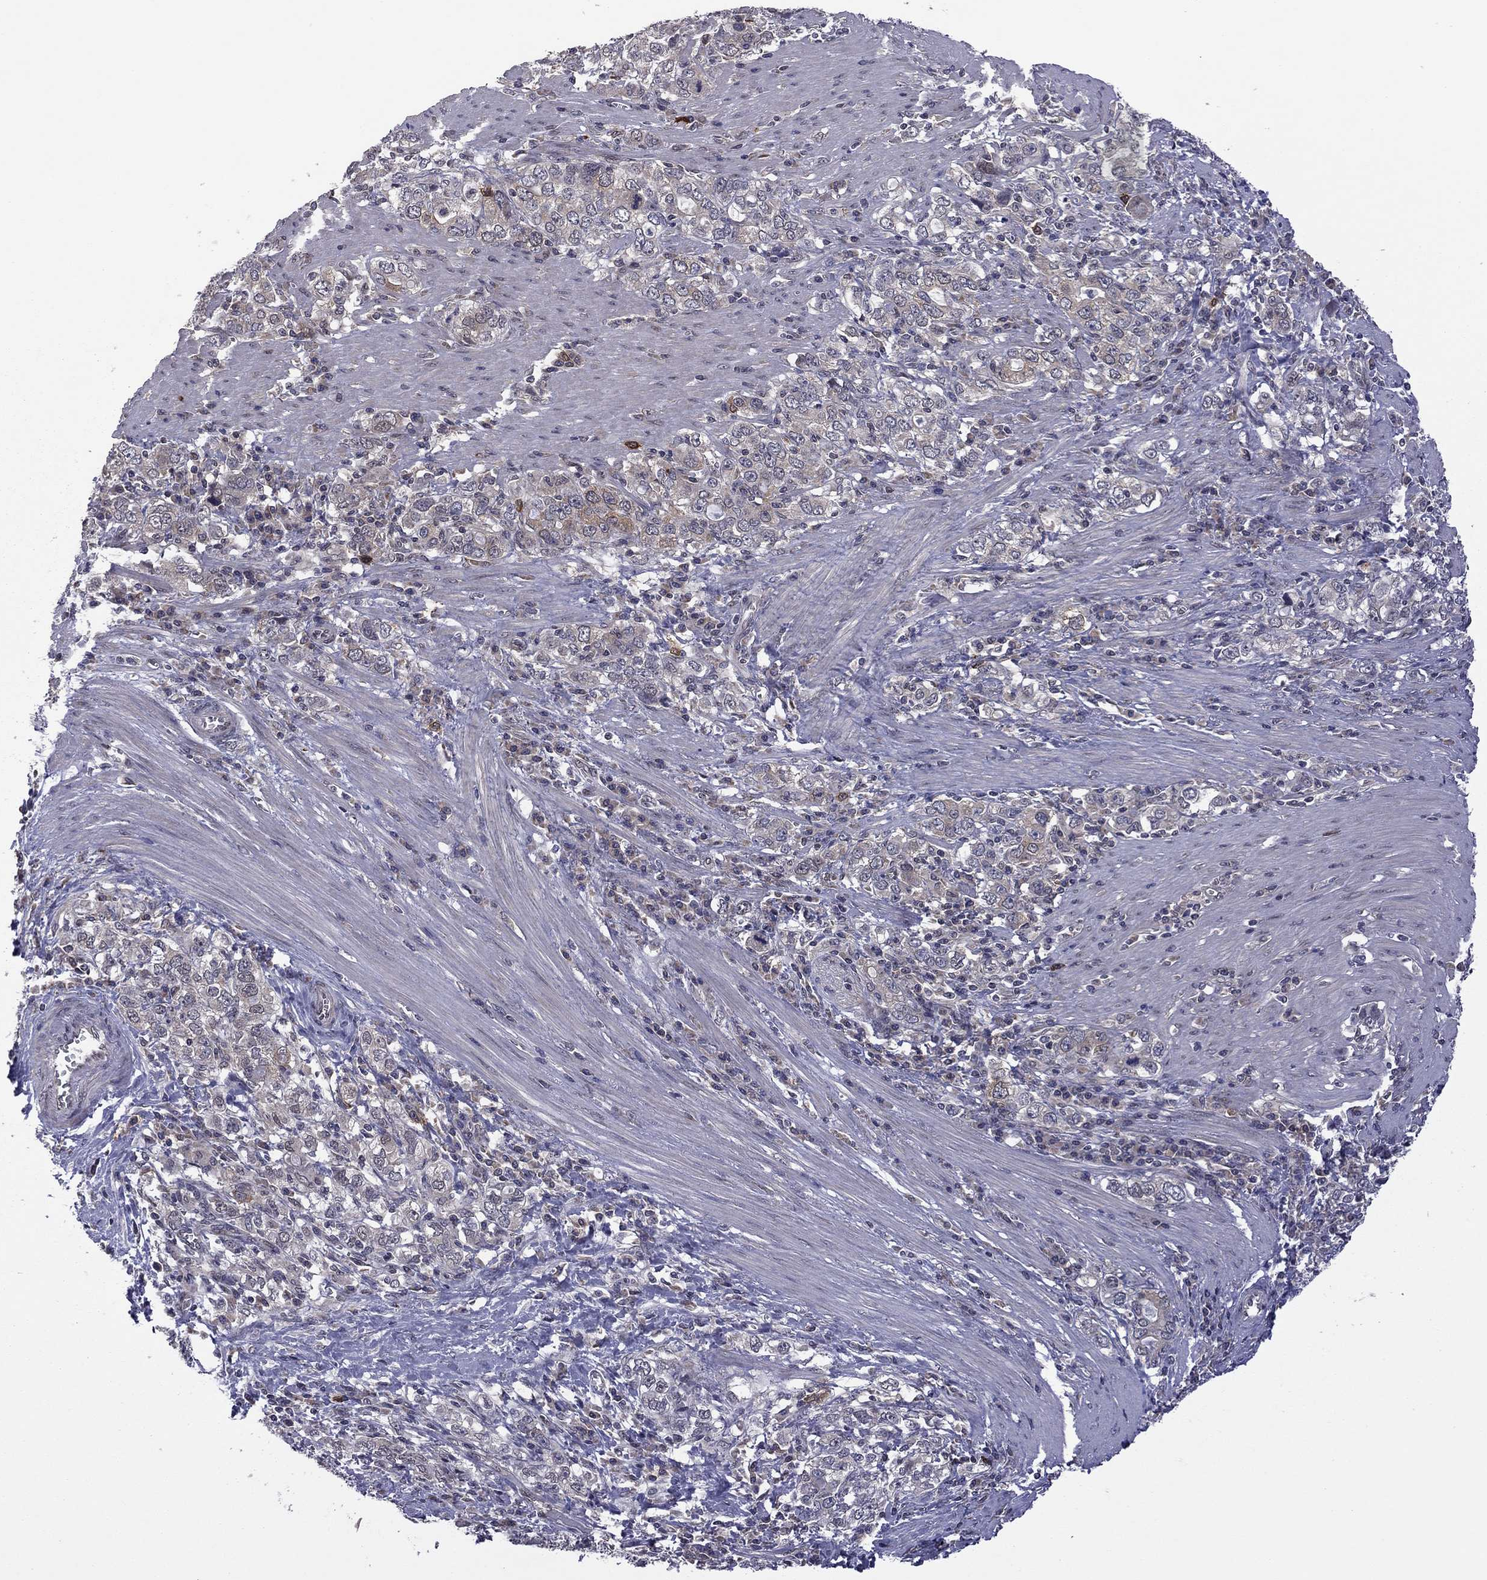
{"staining": {"intensity": "negative", "quantity": "none", "location": "none"}, "tissue": "stomach cancer", "cell_type": "Tumor cells", "image_type": "cancer", "snomed": [{"axis": "morphology", "description": "Adenocarcinoma, NOS"}, {"axis": "topography", "description": "Stomach, lower"}], "caption": "Immunohistochemistry histopathology image of human adenocarcinoma (stomach) stained for a protein (brown), which reveals no staining in tumor cells. (IHC, brightfield microscopy, high magnification).", "gene": "GPAA1", "patient": {"sex": "female", "age": 72}}